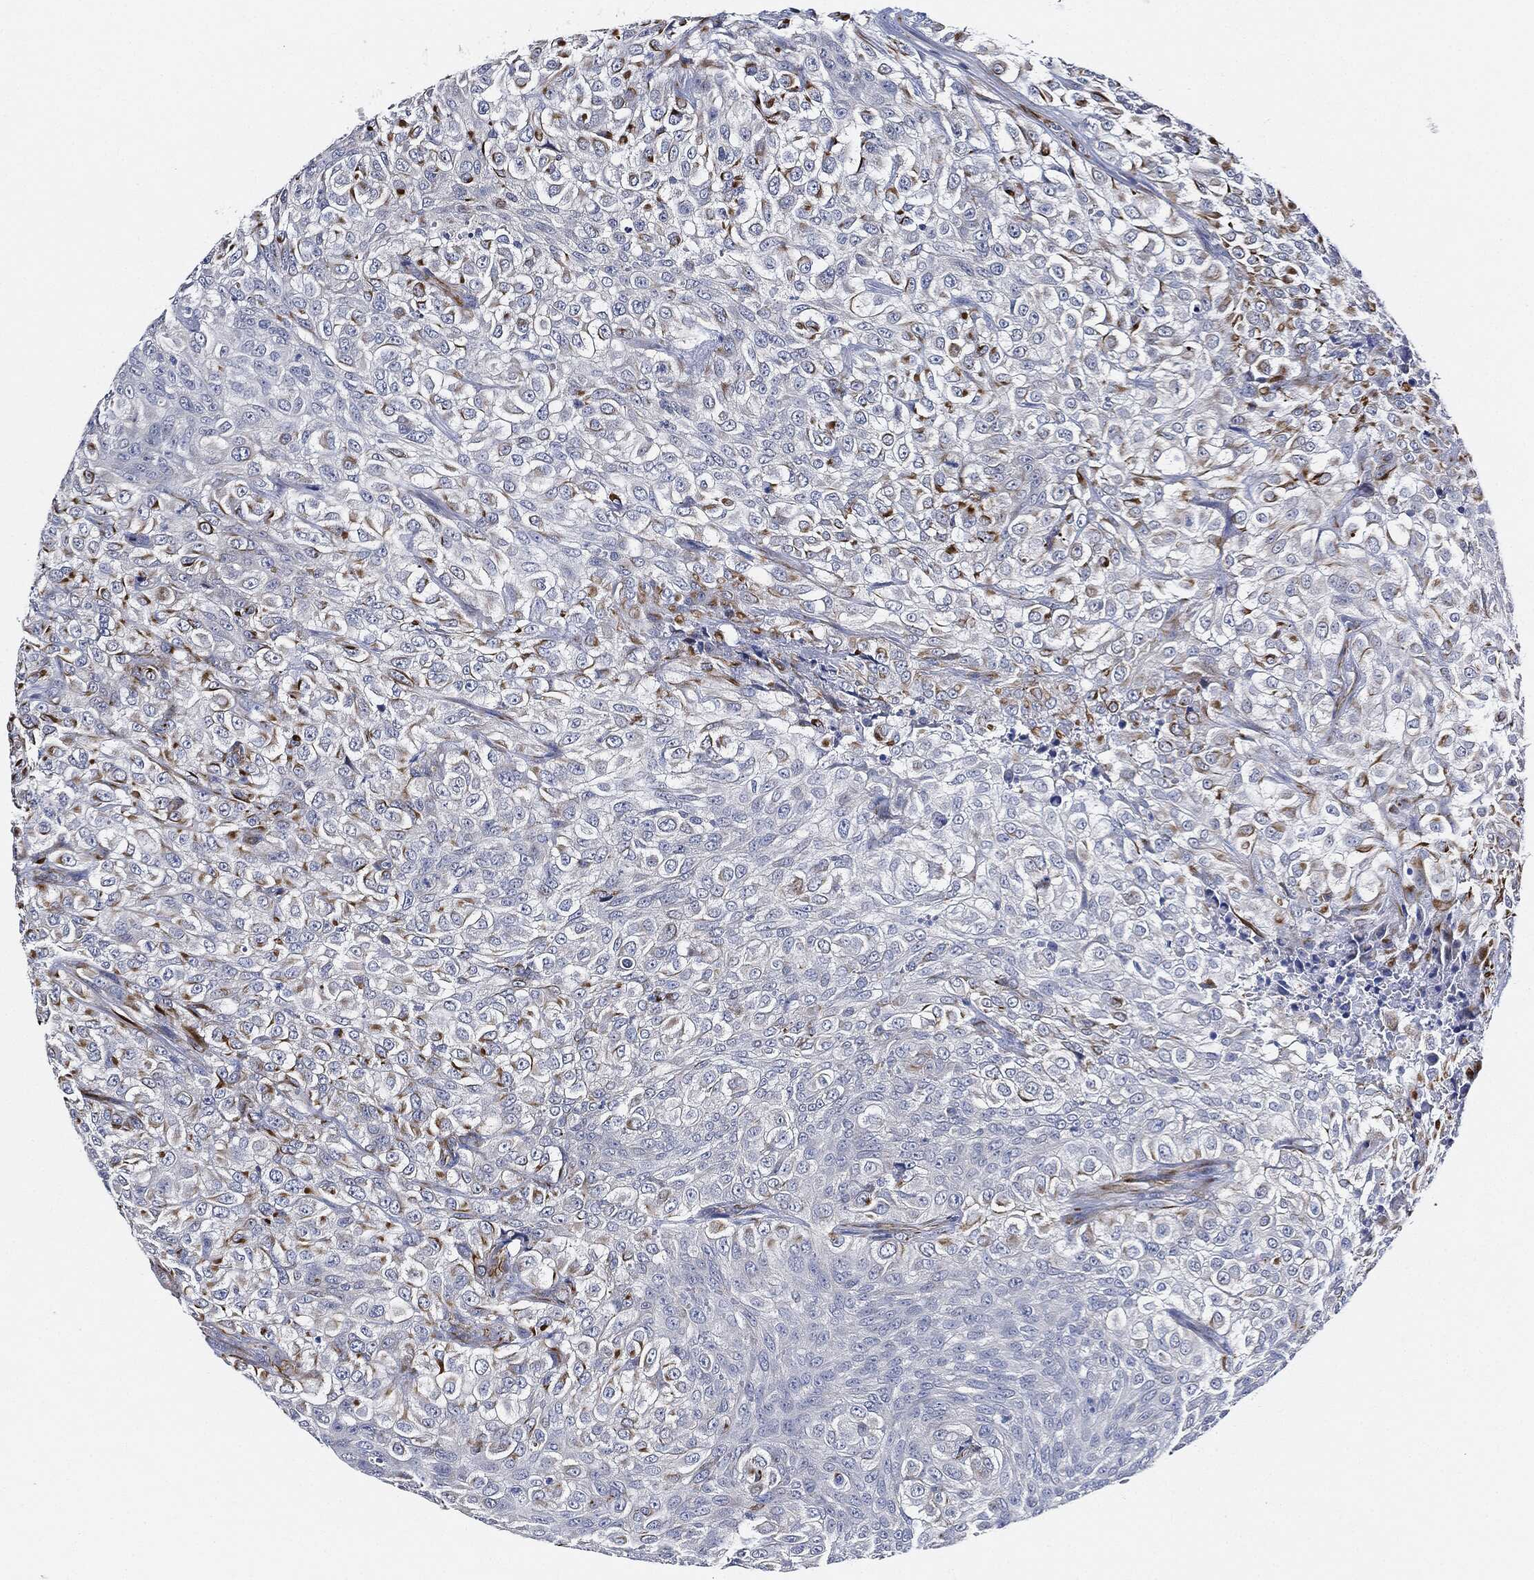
{"staining": {"intensity": "moderate", "quantity": "<25%", "location": "cytoplasmic/membranous"}, "tissue": "urothelial cancer", "cell_type": "Tumor cells", "image_type": "cancer", "snomed": [{"axis": "morphology", "description": "Urothelial carcinoma, High grade"}, {"axis": "topography", "description": "Urinary bladder"}], "caption": "Urothelial cancer stained with a protein marker reveals moderate staining in tumor cells.", "gene": "THSD1", "patient": {"sex": "male", "age": 56}}